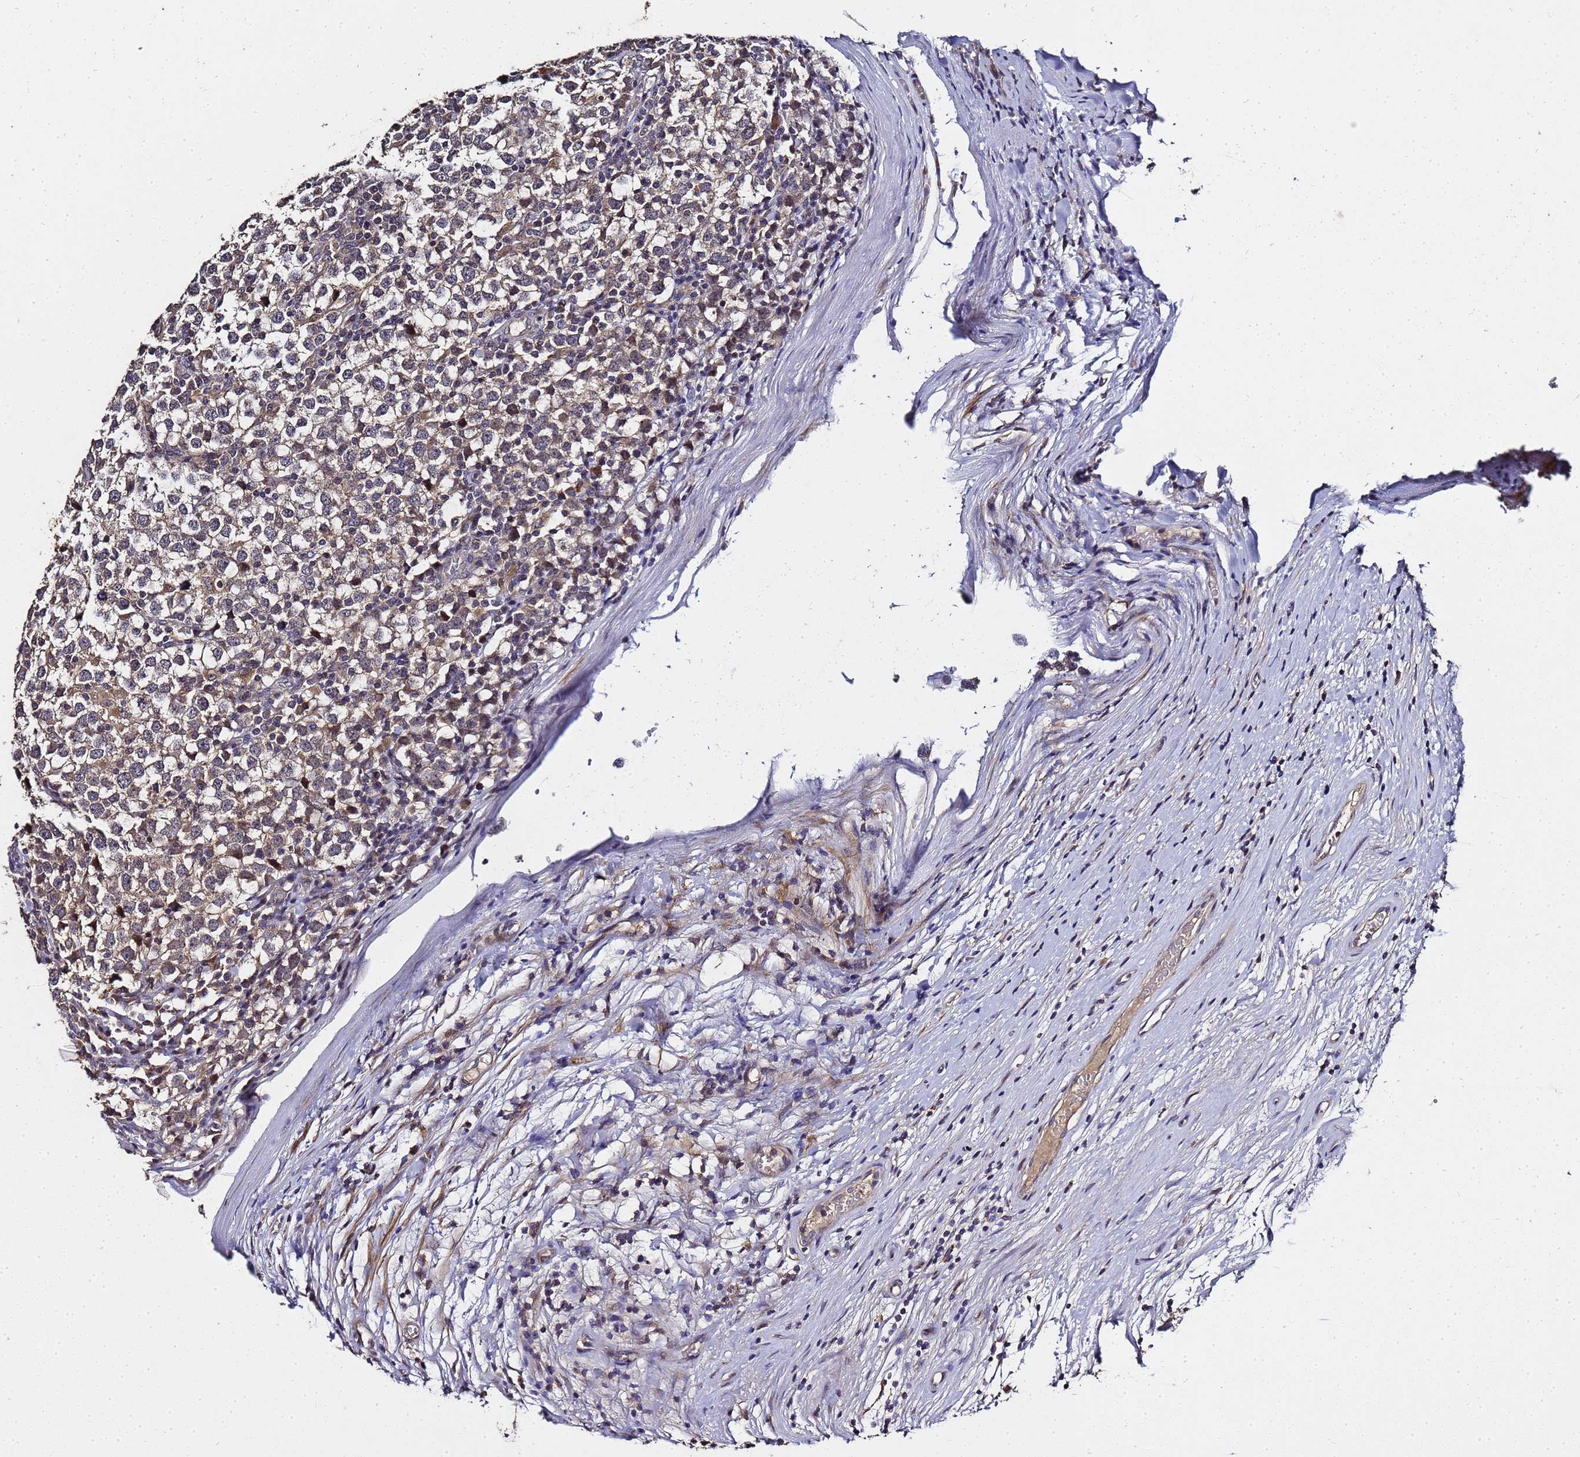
{"staining": {"intensity": "weak", "quantity": "<25%", "location": "cytoplasmic/membranous"}, "tissue": "testis cancer", "cell_type": "Tumor cells", "image_type": "cancer", "snomed": [{"axis": "morphology", "description": "Seminoma, NOS"}, {"axis": "topography", "description": "Testis"}], "caption": "Immunohistochemical staining of testis seminoma demonstrates no significant positivity in tumor cells. (Immunohistochemistry (ihc), brightfield microscopy, high magnification).", "gene": "LGI4", "patient": {"sex": "male", "age": 65}}